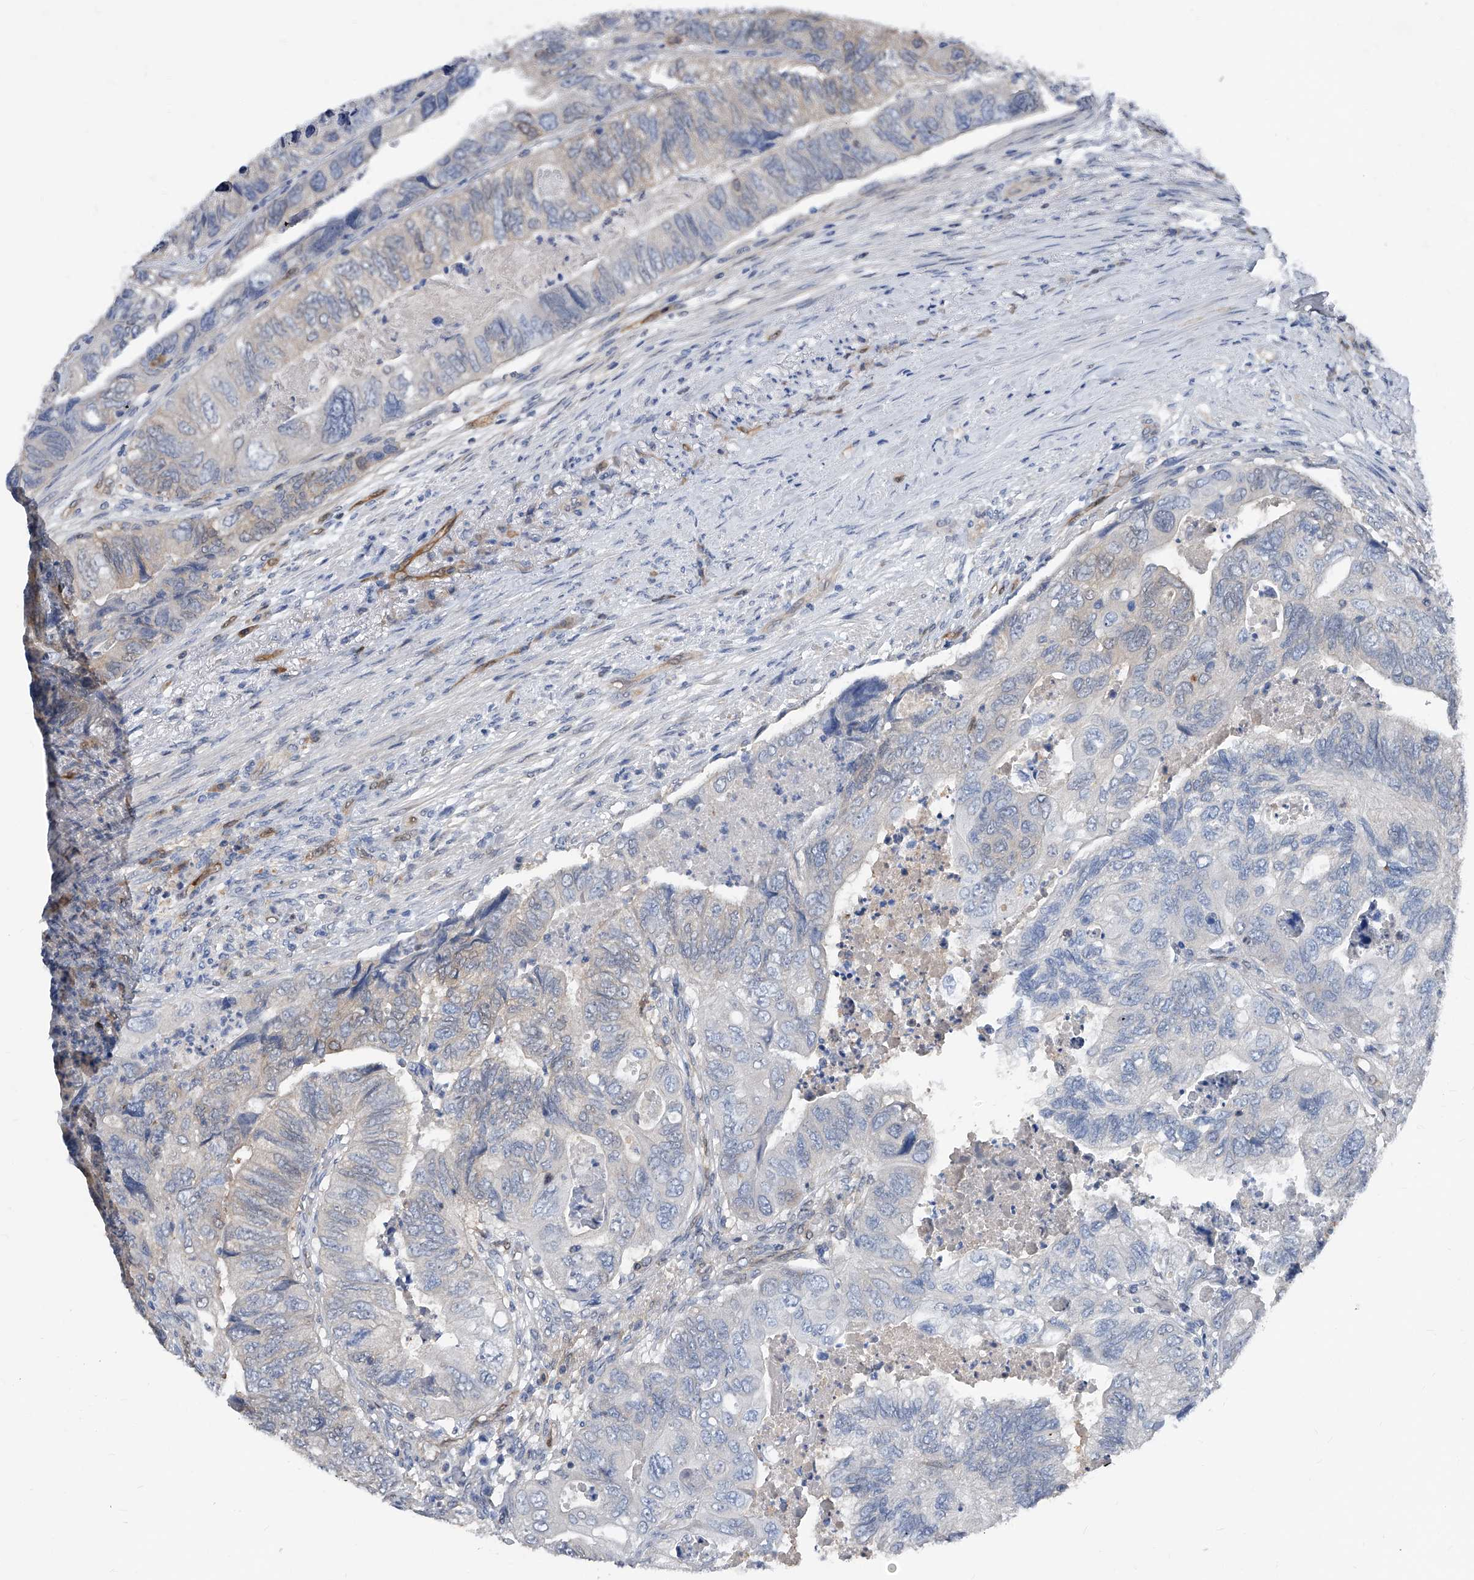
{"staining": {"intensity": "negative", "quantity": "none", "location": "none"}, "tissue": "colorectal cancer", "cell_type": "Tumor cells", "image_type": "cancer", "snomed": [{"axis": "morphology", "description": "Adenocarcinoma, NOS"}, {"axis": "topography", "description": "Rectum"}], "caption": "An image of adenocarcinoma (colorectal) stained for a protein reveals no brown staining in tumor cells. (DAB (3,3'-diaminobenzidine) IHC, high magnification).", "gene": "MAP2K6", "patient": {"sex": "male", "age": 63}}